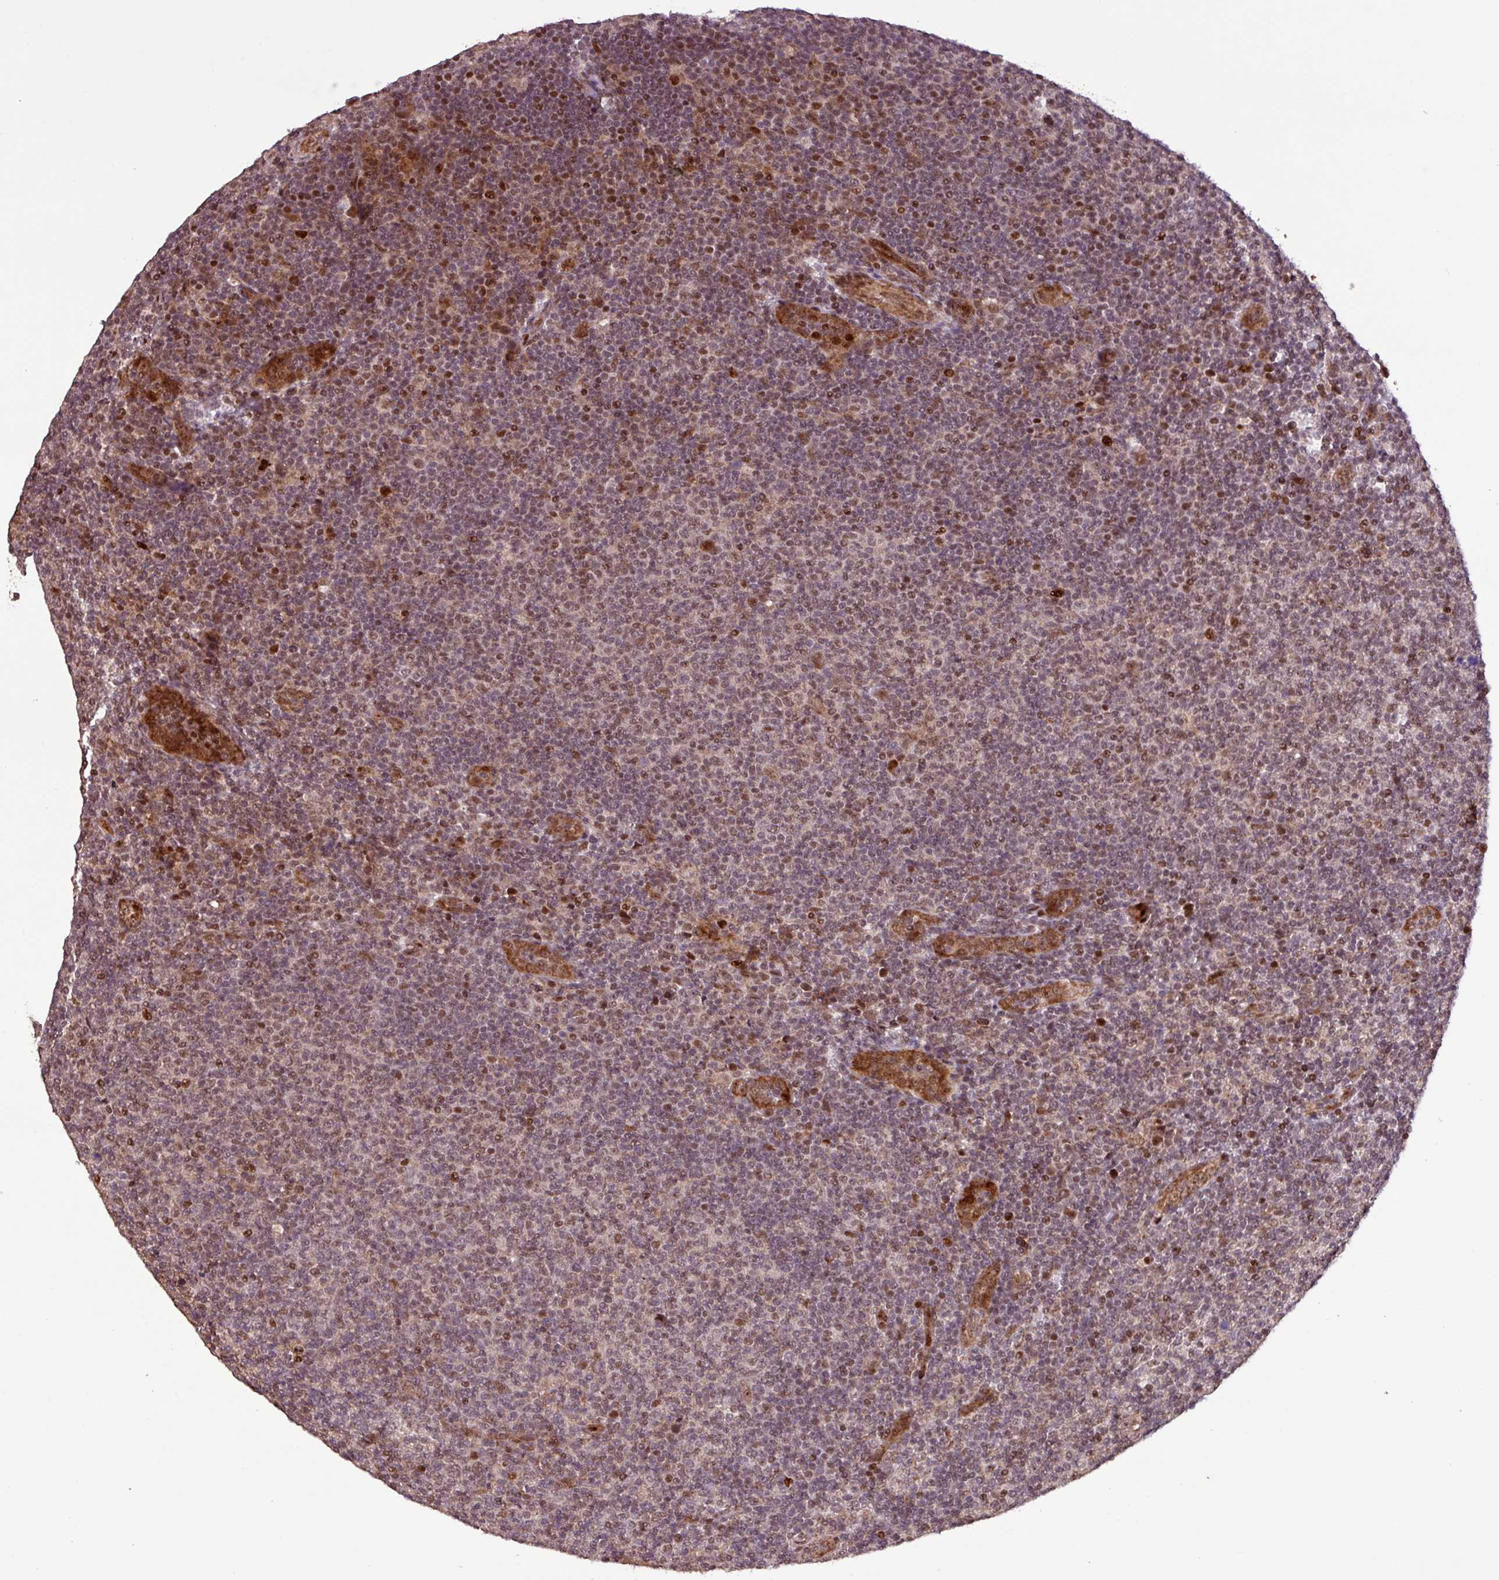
{"staining": {"intensity": "moderate", "quantity": "25%-75%", "location": "nuclear"}, "tissue": "lymphoma", "cell_type": "Tumor cells", "image_type": "cancer", "snomed": [{"axis": "morphology", "description": "Malignant lymphoma, non-Hodgkin's type, Low grade"}, {"axis": "topography", "description": "Lymph node"}], "caption": "DAB immunohistochemical staining of lymphoma demonstrates moderate nuclear protein staining in about 25%-75% of tumor cells. The staining is performed using DAB (3,3'-diaminobenzidine) brown chromogen to label protein expression. The nuclei are counter-stained blue using hematoxylin.", "gene": "SLC22A24", "patient": {"sex": "male", "age": 66}}